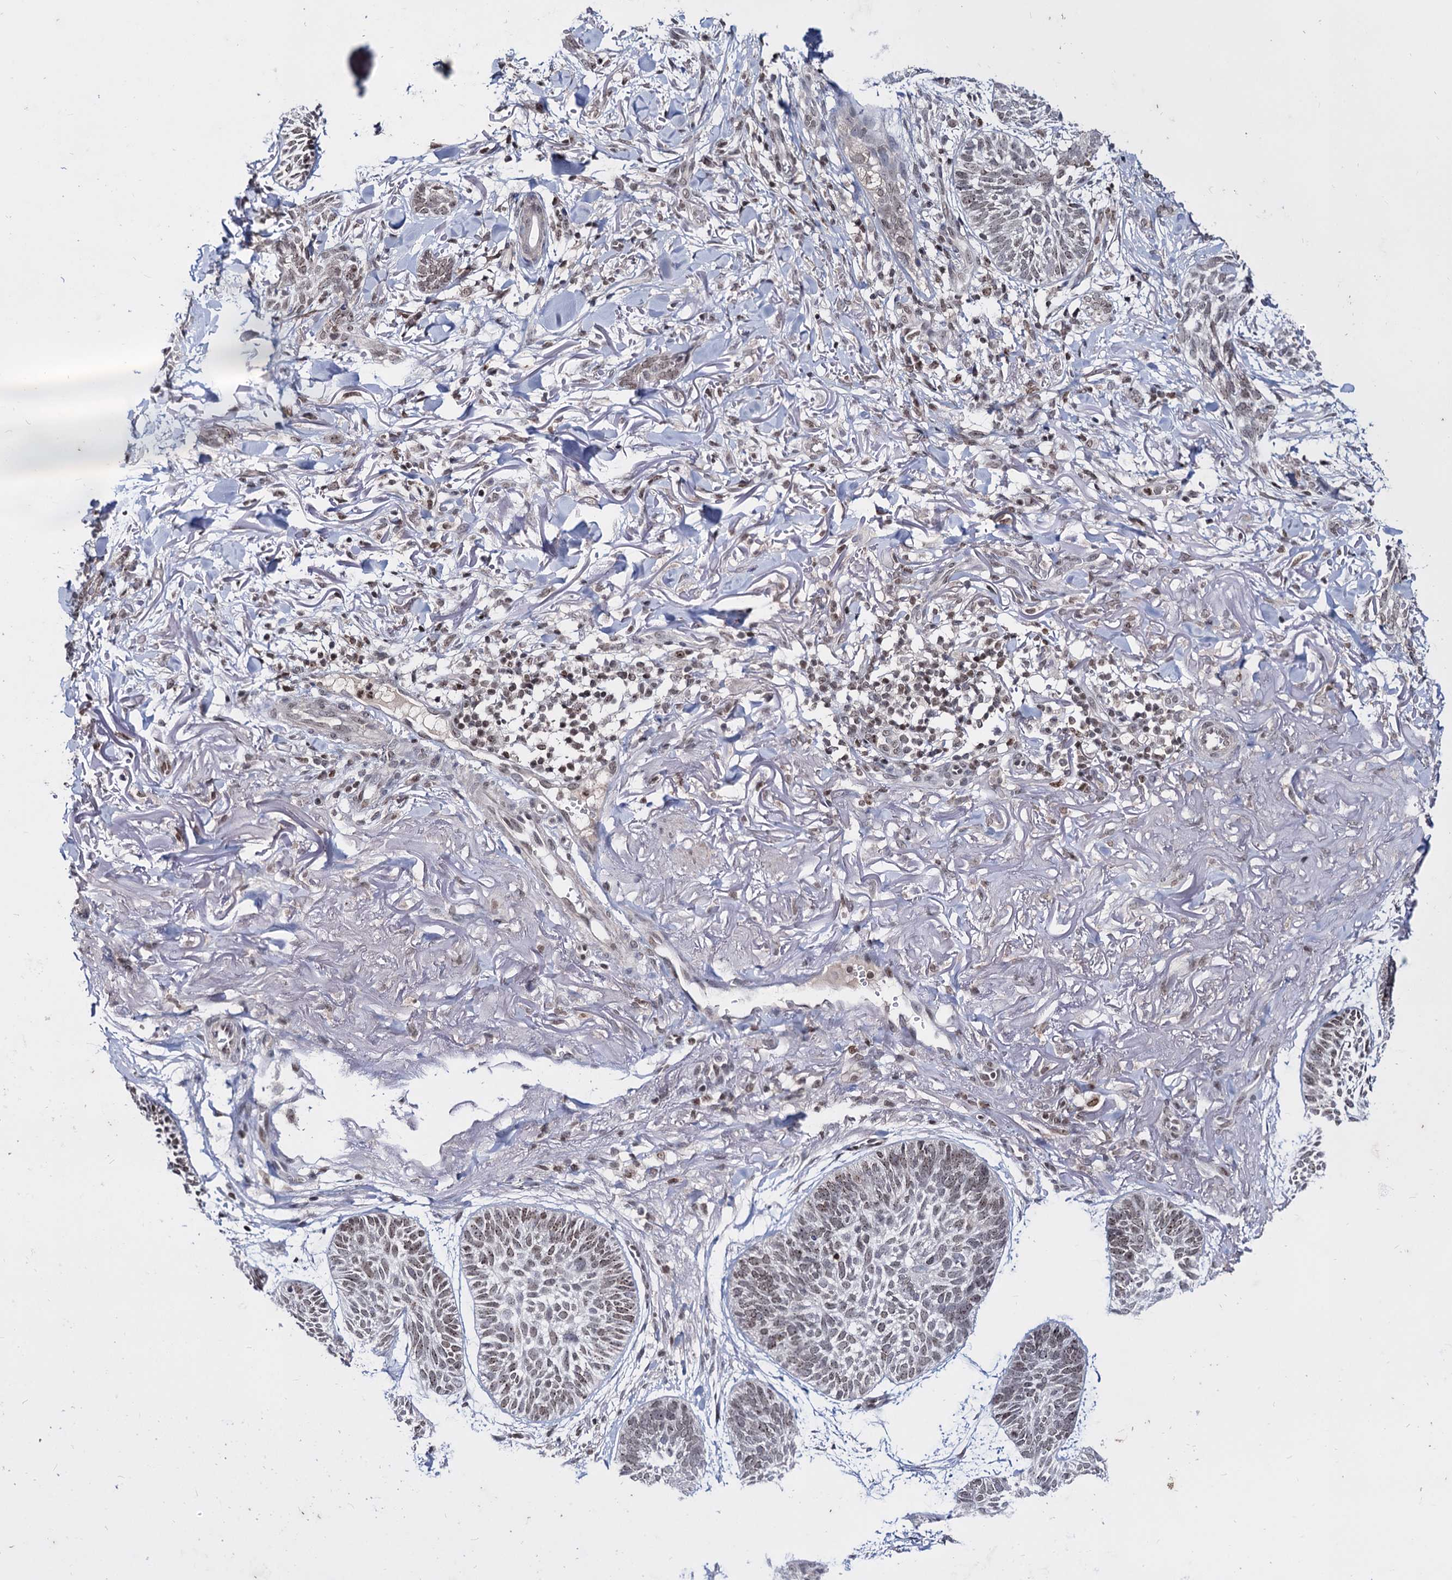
{"staining": {"intensity": "weak", "quantity": ">75%", "location": "nuclear"}, "tissue": "skin cancer", "cell_type": "Tumor cells", "image_type": "cancer", "snomed": [{"axis": "morphology", "description": "Normal tissue, NOS"}, {"axis": "morphology", "description": "Basal cell carcinoma"}, {"axis": "topography", "description": "Skin"}], "caption": "A brown stain shows weak nuclear expression of a protein in human skin cancer (basal cell carcinoma) tumor cells.", "gene": "SMCHD1", "patient": {"sex": "male", "age": 66}}